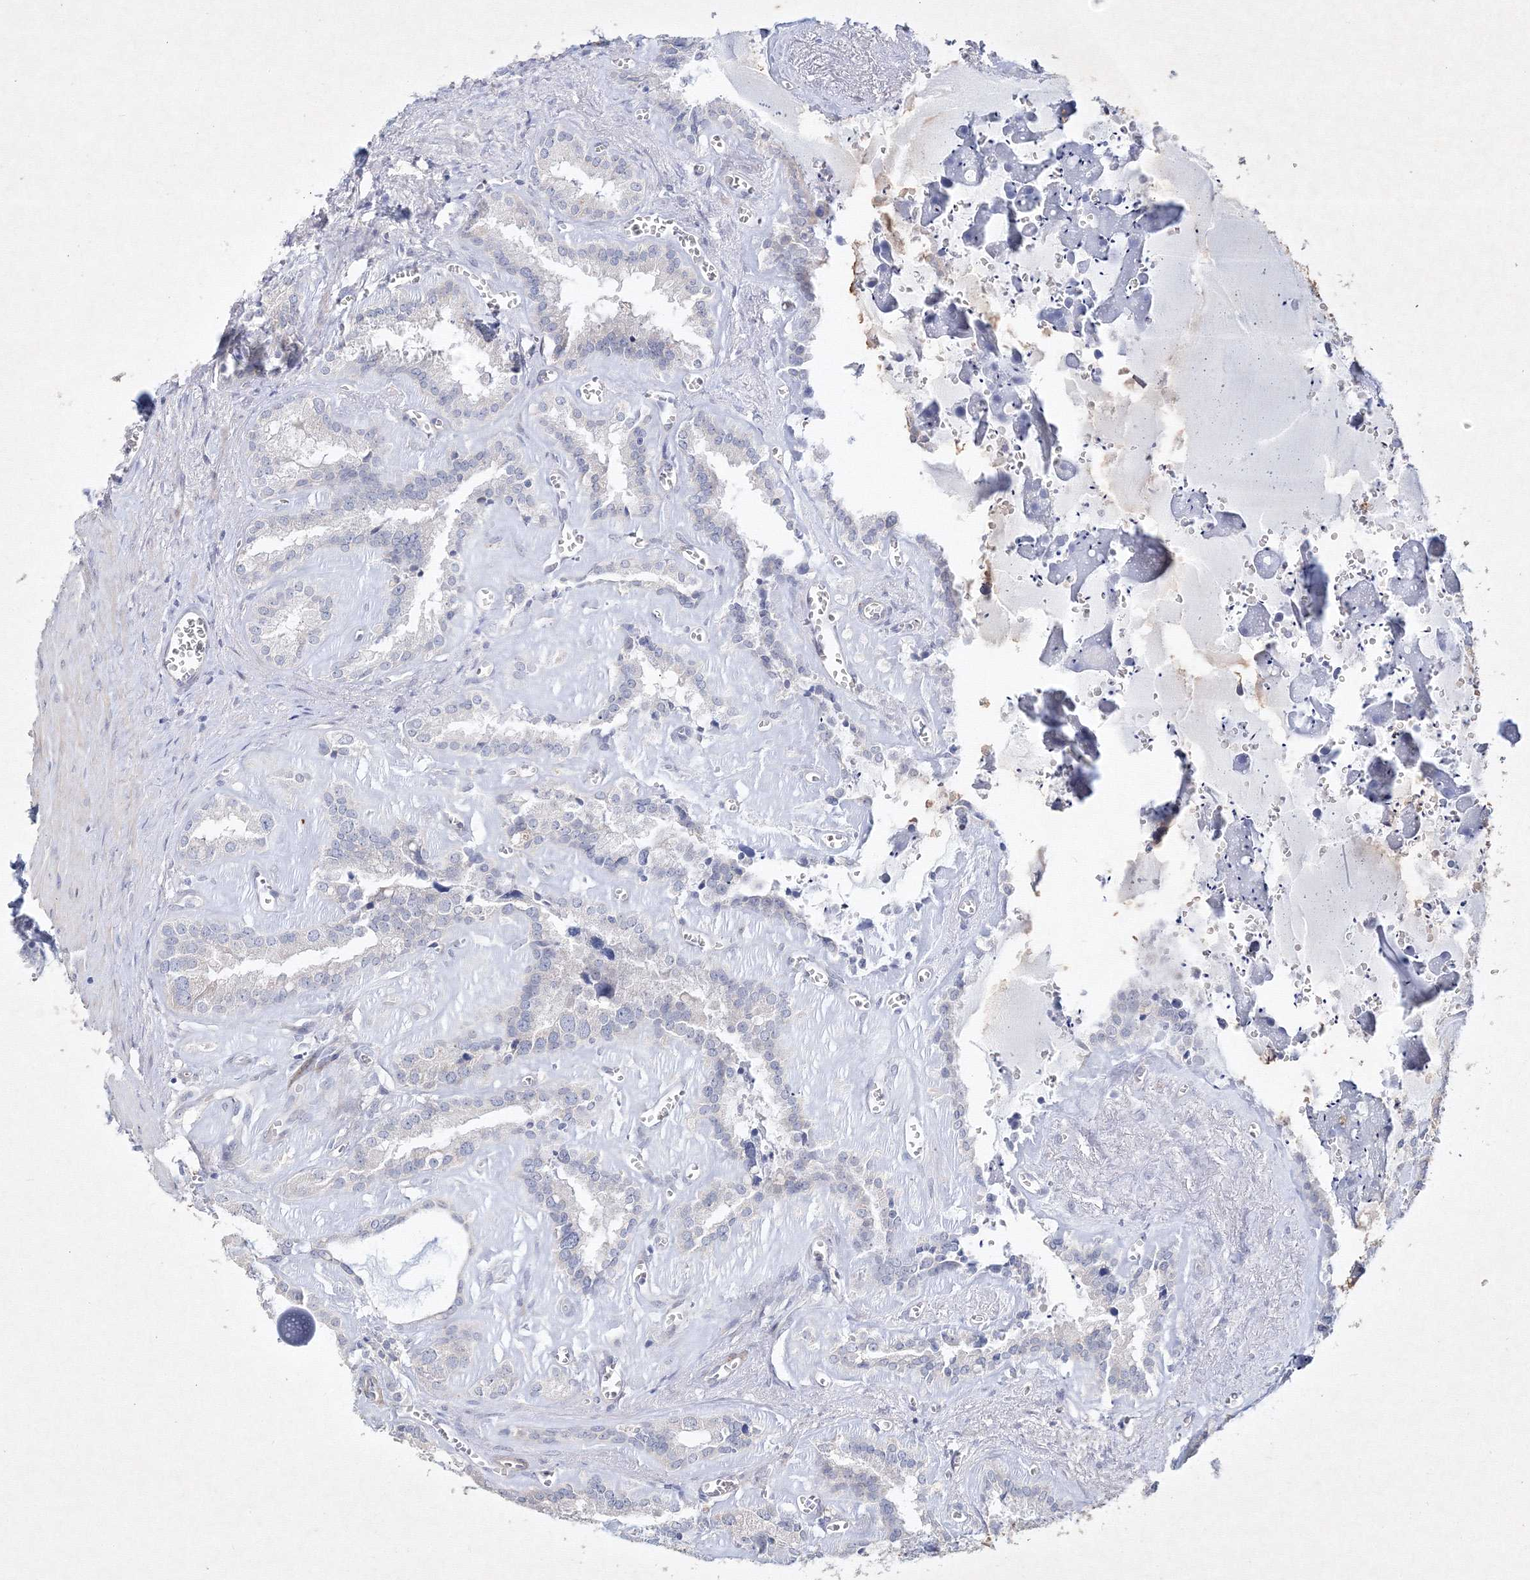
{"staining": {"intensity": "negative", "quantity": "none", "location": "none"}, "tissue": "seminal vesicle", "cell_type": "Glandular cells", "image_type": "normal", "snomed": [{"axis": "morphology", "description": "Normal tissue, NOS"}, {"axis": "topography", "description": "Prostate"}, {"axis": "topography", "description": "Seminal veicle"}], "caption": "Photomicrograph shows no significant protein positivity in glandular cells of unremarkable seminal vesicle. (Stains: DAB immunohistochemistry with hematoxylin counter stain, Microscopy: brightfield microscopy at high magnification).", "gene": "CXXC4", "patient": {"sex": "male", "age": 59}}